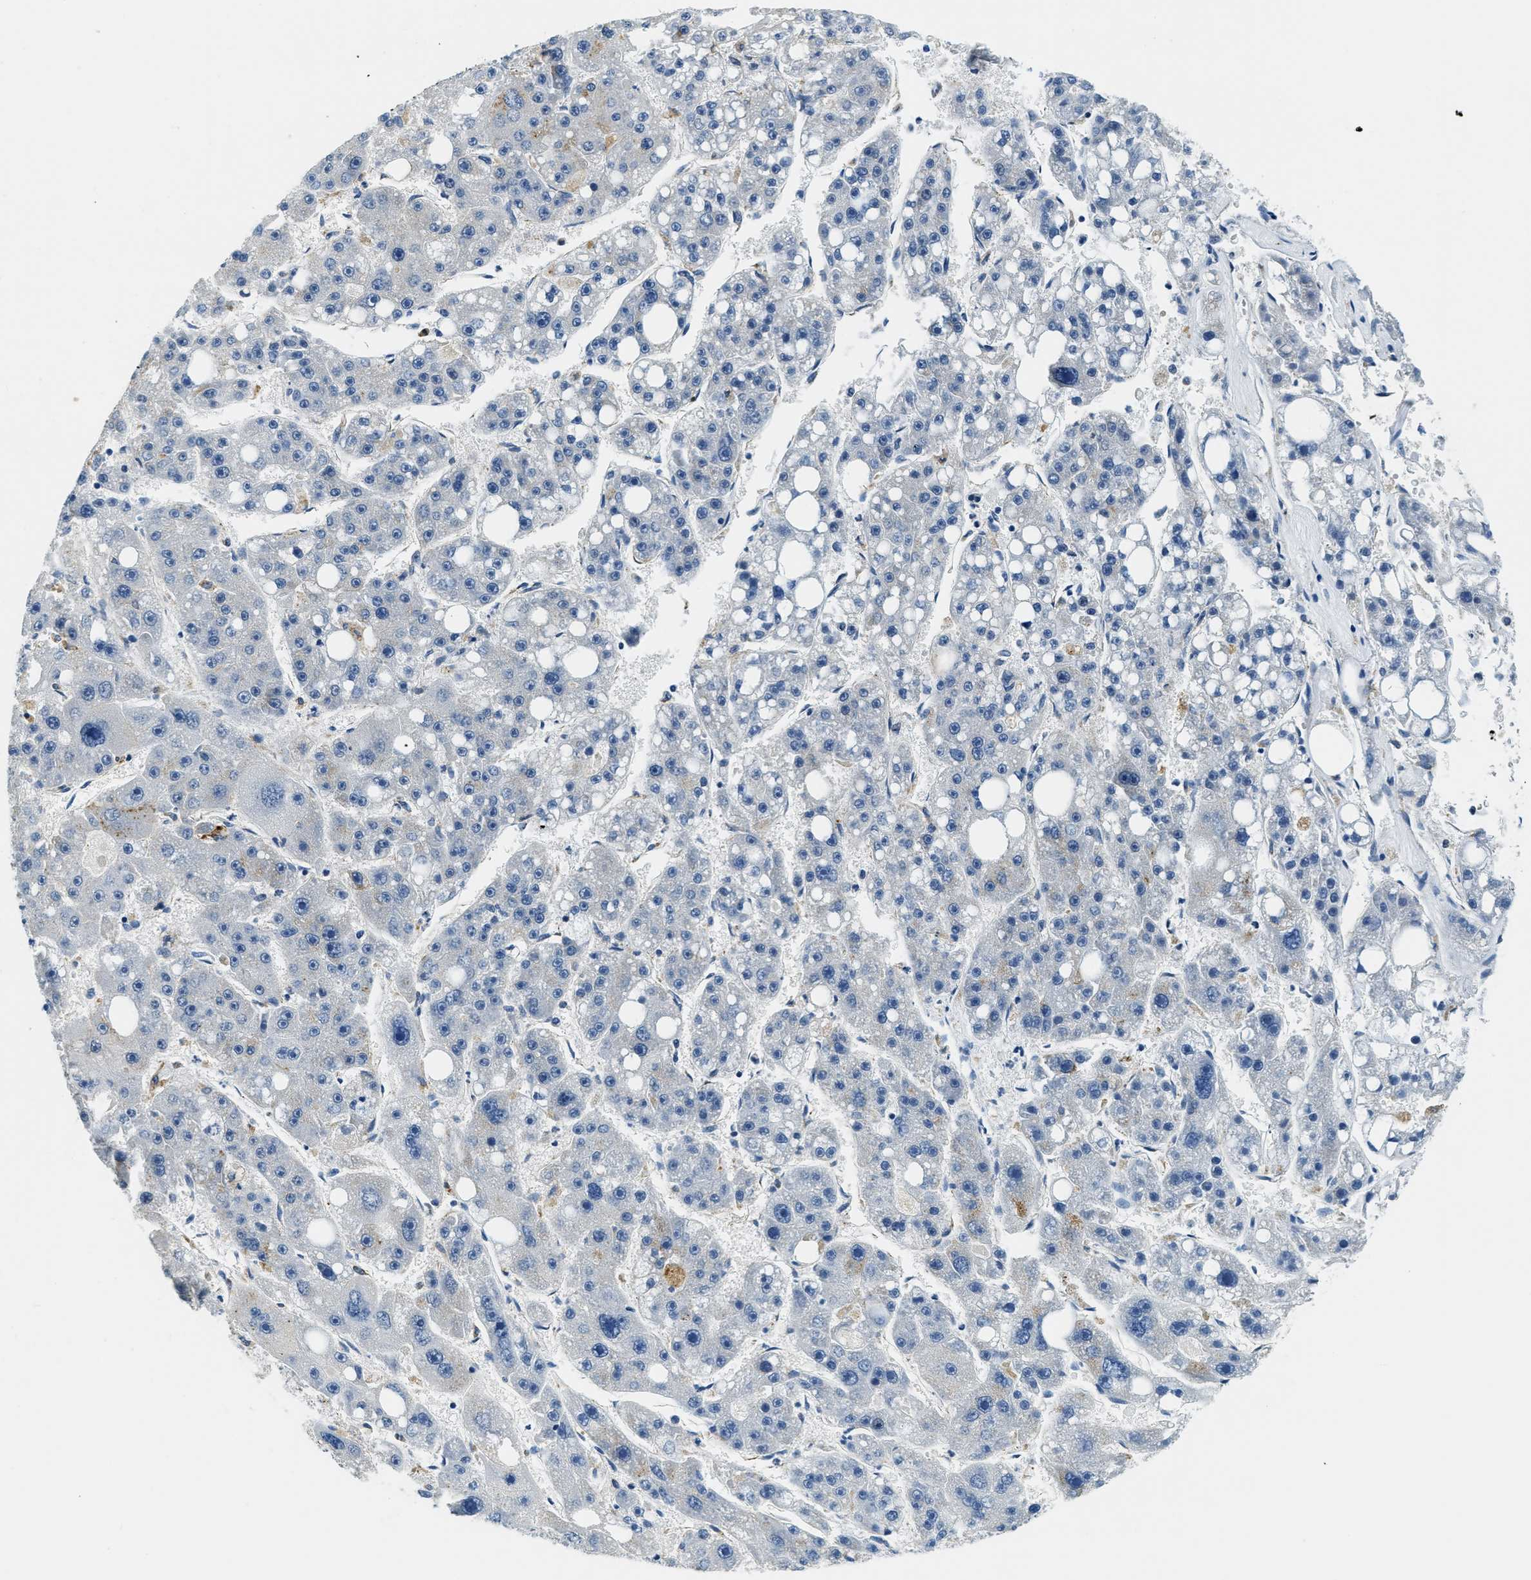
{"staining": {"intensity": "negative", "quantity": "none", "location": "none"}, "tissue": "liver cancer", "cell_type": "Tumor cells", "image_type": "cancer", "snomed": [{"axis": "morphology", "description": "Carcinoma, Hepatocellular, NOS"}, {"axis": "topography", "description": "Liver"}], "caption": "Human liver cancer stained for a protein using immunohistochemistry (IHC) displays no positivity in tumor cells.", "gene": "GNS", "patient": {"sex": "female", "age": 61}}